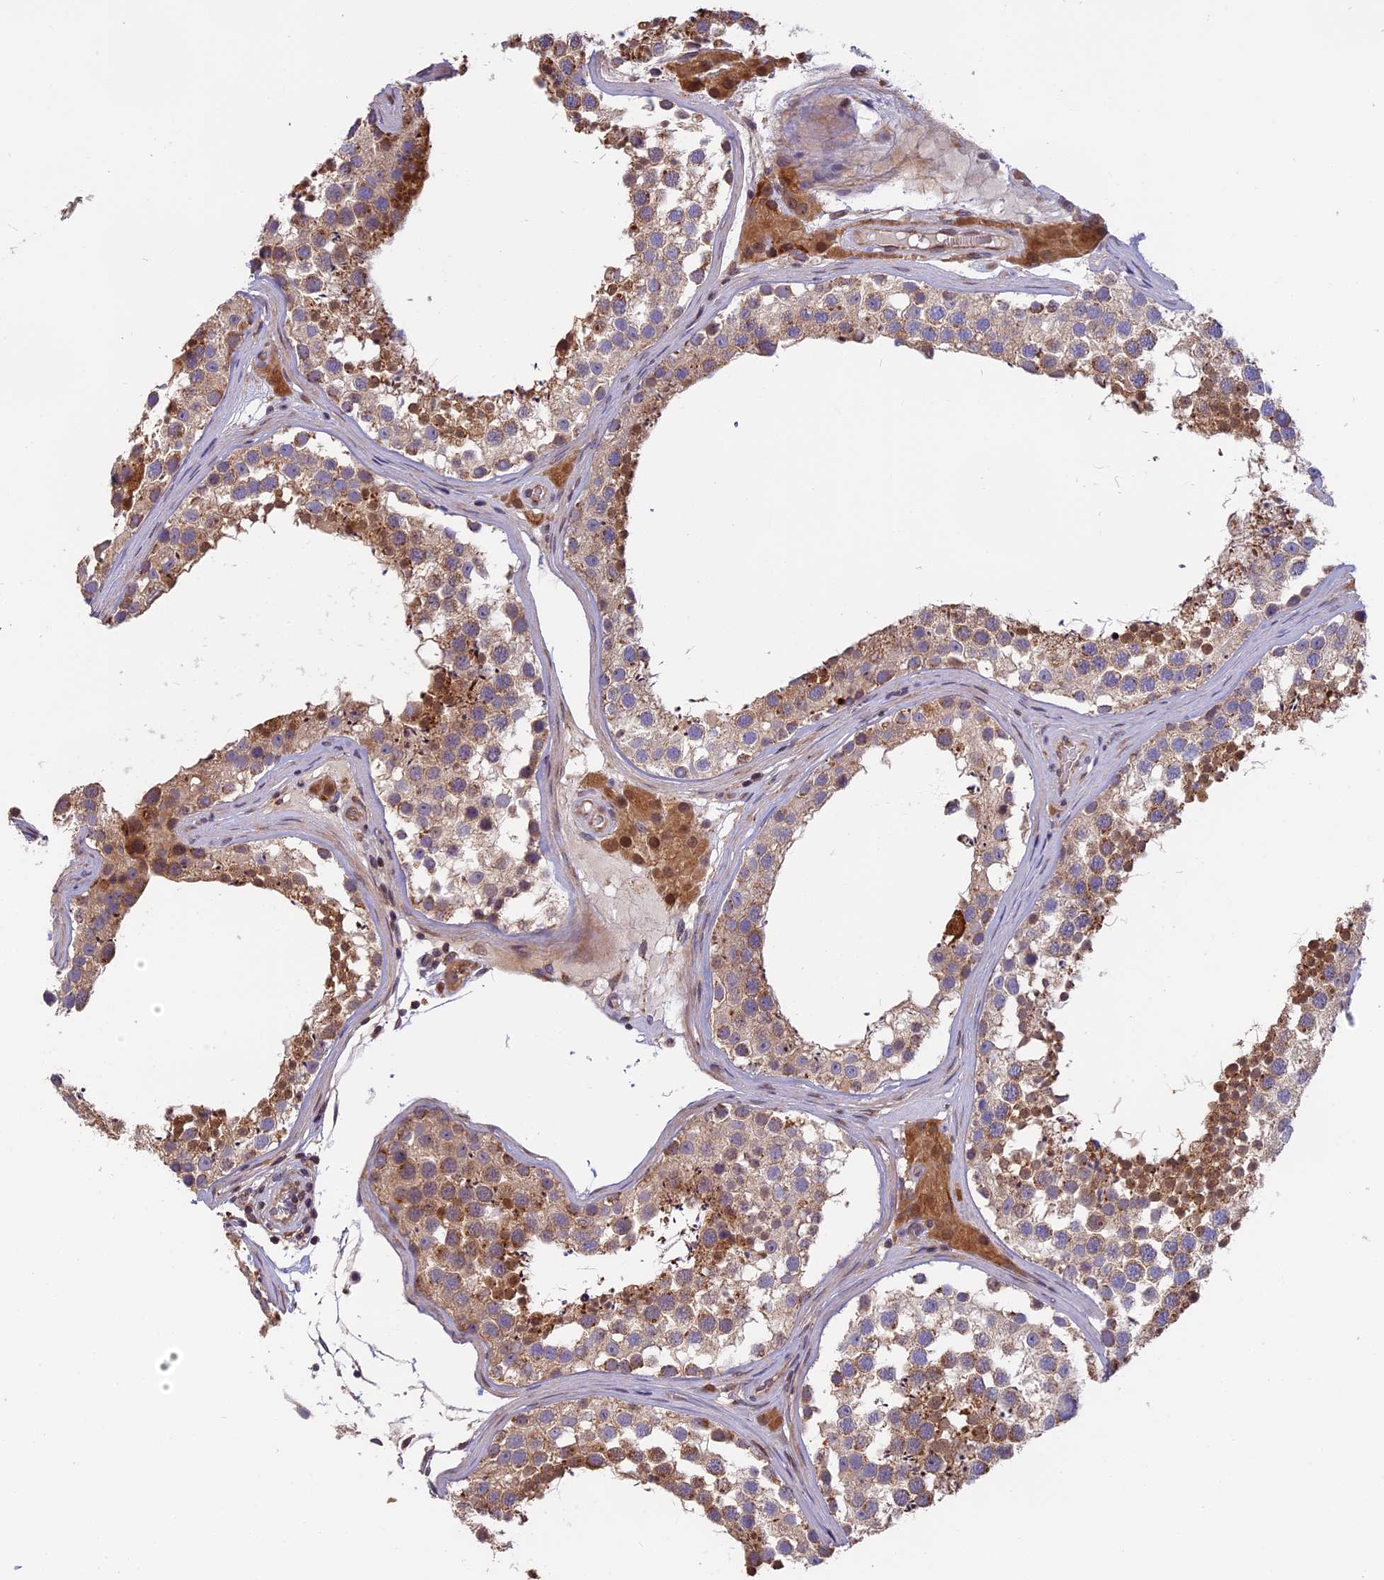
{"staining": {"intensity": "strong", "quantity": "25%-75%", "location": "cytoplasmic/membranous"}, "tissue": "testis", "cell_type": "Cells in seminiferous ducts", "image_type": "normal", "snomed": [{"axis": "morphology", "description": "Normal tissue, NOS"}, {"axis": "topography", "description": "Testis"}], "caption": "DAB (3,3'-diaminobenzidine) immunohistochemical staining of unremarkable human testis shows strong cytoplasmic/membranous protein expression in approximately 25%-75% of cells in seminiferous ducts. The staining was performed using DAB, with brown indicating positive protein expression. Nuclei are stained blue with hematoxylin.", "gene": "EDAR", "patient": {"sex": "male", "age": 46}}